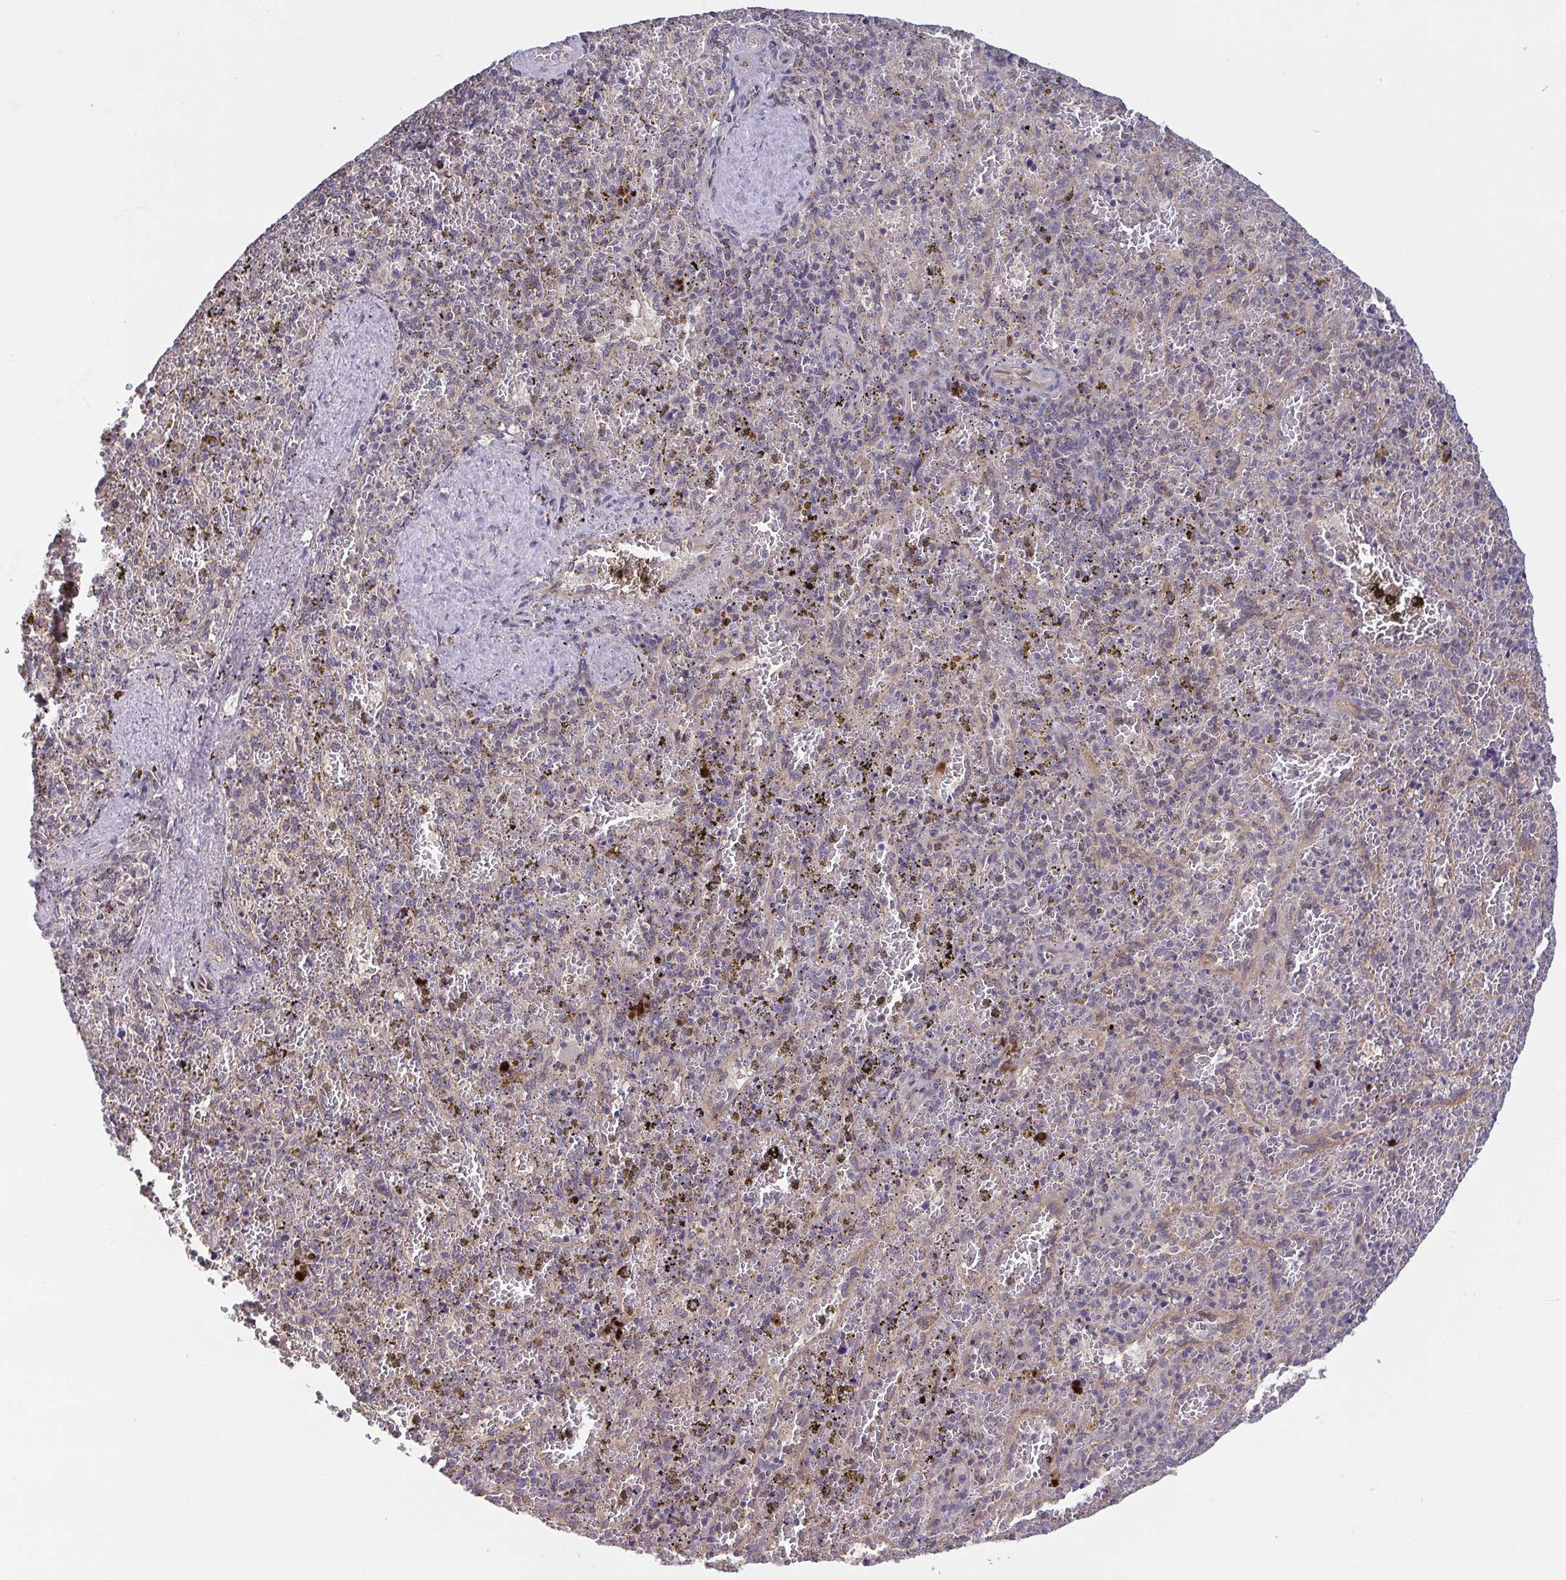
{"staining": {"intensity": "negative", "quantity": "none", "location": "none"}, "tissue": "spleen", "cell_type": "Cells in red pulp", "image_type": "normal", "snomed": [{"axis": "morphology", "description": "Normal tissue, NOS"}, {"axis": "topography", "description": "Spleen"}], "caption": "The IHC photomicrograph has no significant positivity in cells in red pulp of spleen.", "gene": "OSBPL7", "patient": {"sex": "female", "age": 50}}